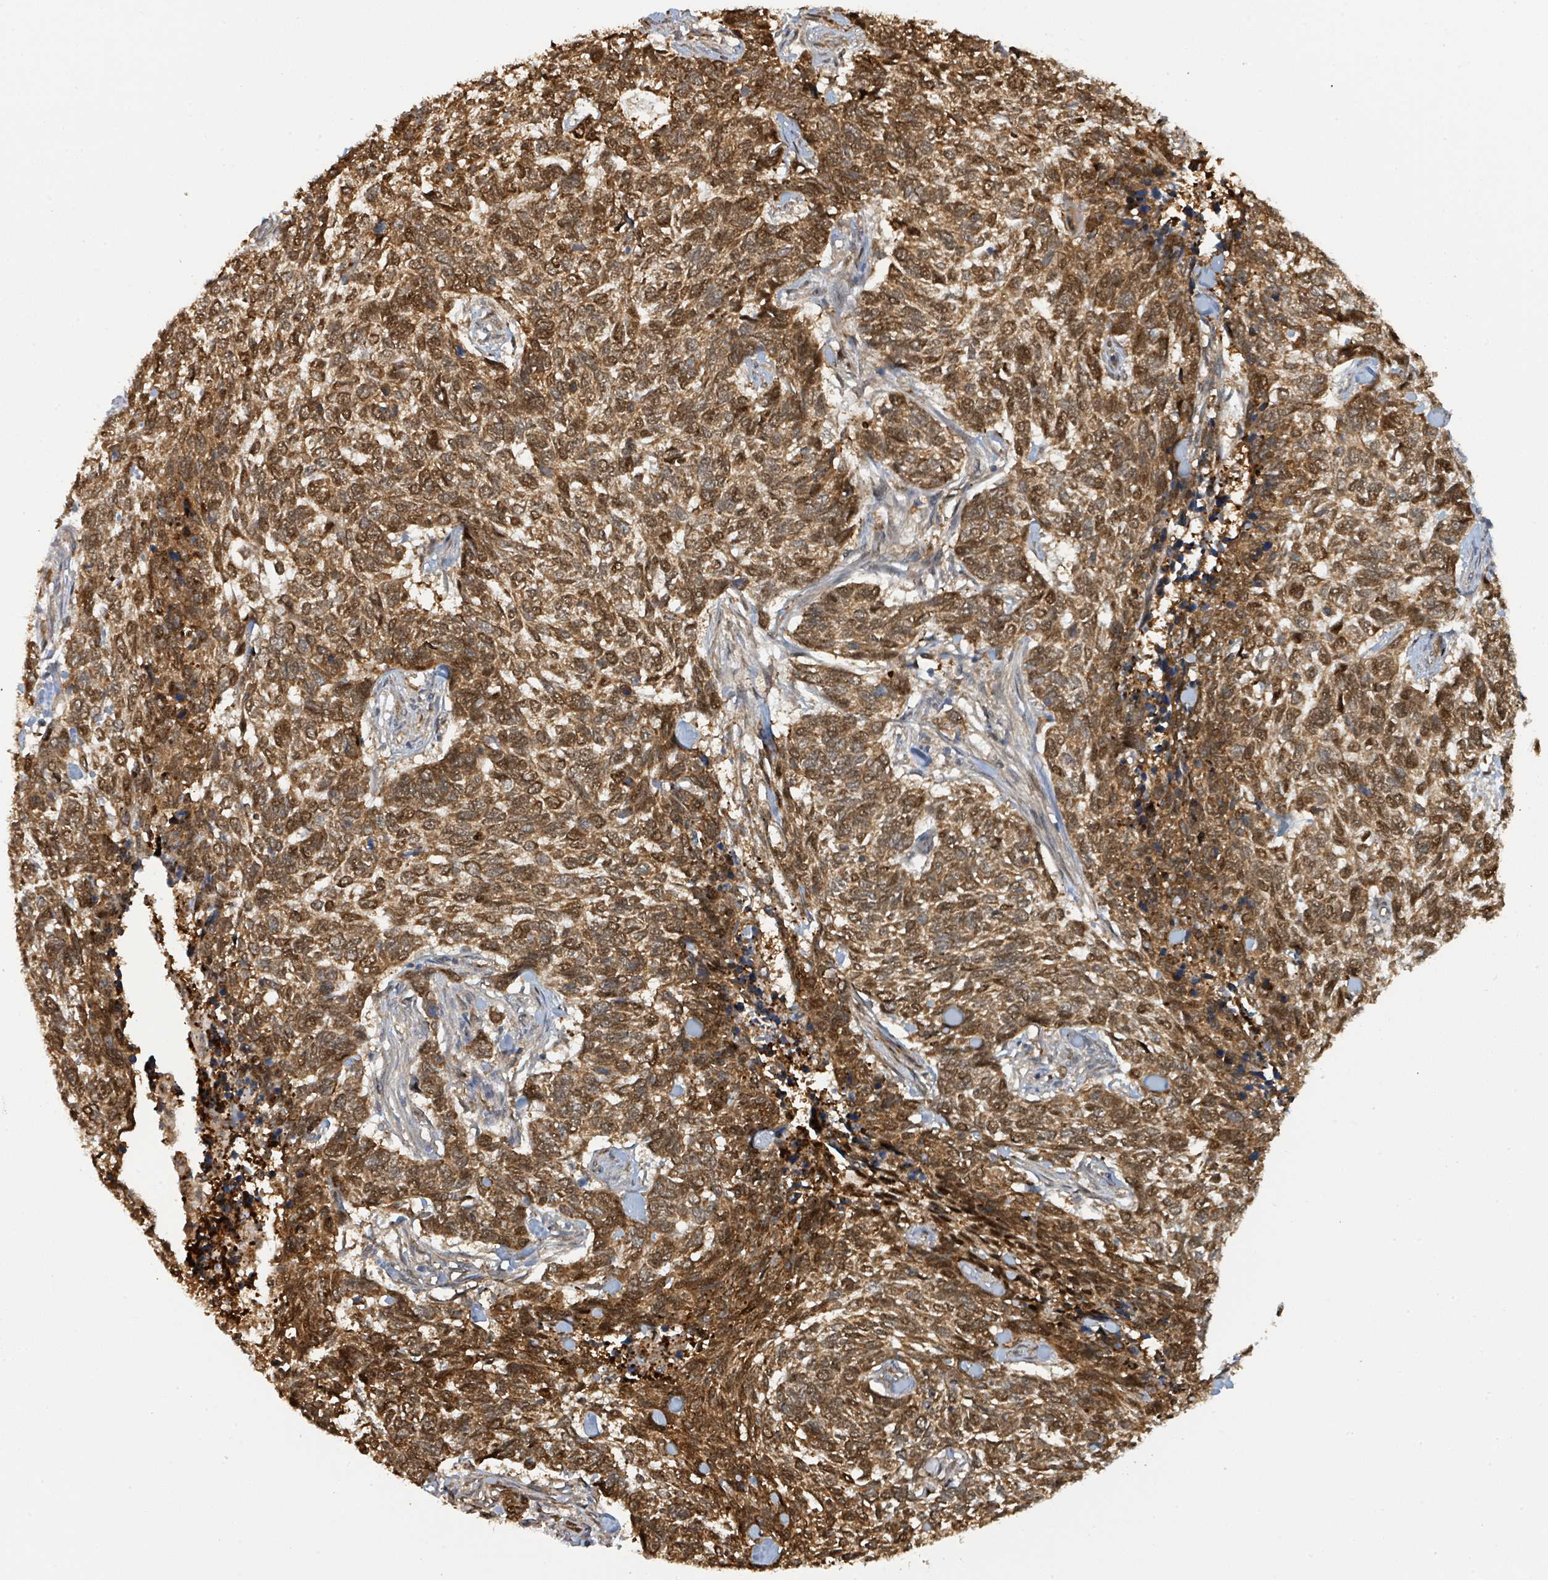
{"staining": {"intensity": "strong", "quantity": ">75%", "location": "cytoplasmic/membranous,nuclear"}, "tissue": "skin cancer", "cell_type": "Tumor cells", "image_type": "cancer", "snomed": [{"axis": "morphology", "description": "Basal cell carcinoma"}, {"axis": "topography", "description": "Skin"}], "caption": "High-power microscopy captured an immunohistochemistry image of basal cell carcinoma (skin), revealing strong cytoplasmic/membranous and nuclear positivity in about >75% of tumor cells. The staining was performed using DAB (3,3'-diaminobenzidine), with brown indicating positive protein expression. Nuclei are stained blue with hematoxylin.", "gene": "PSMB7", "patient": {"sex": "female", "age": 65}}